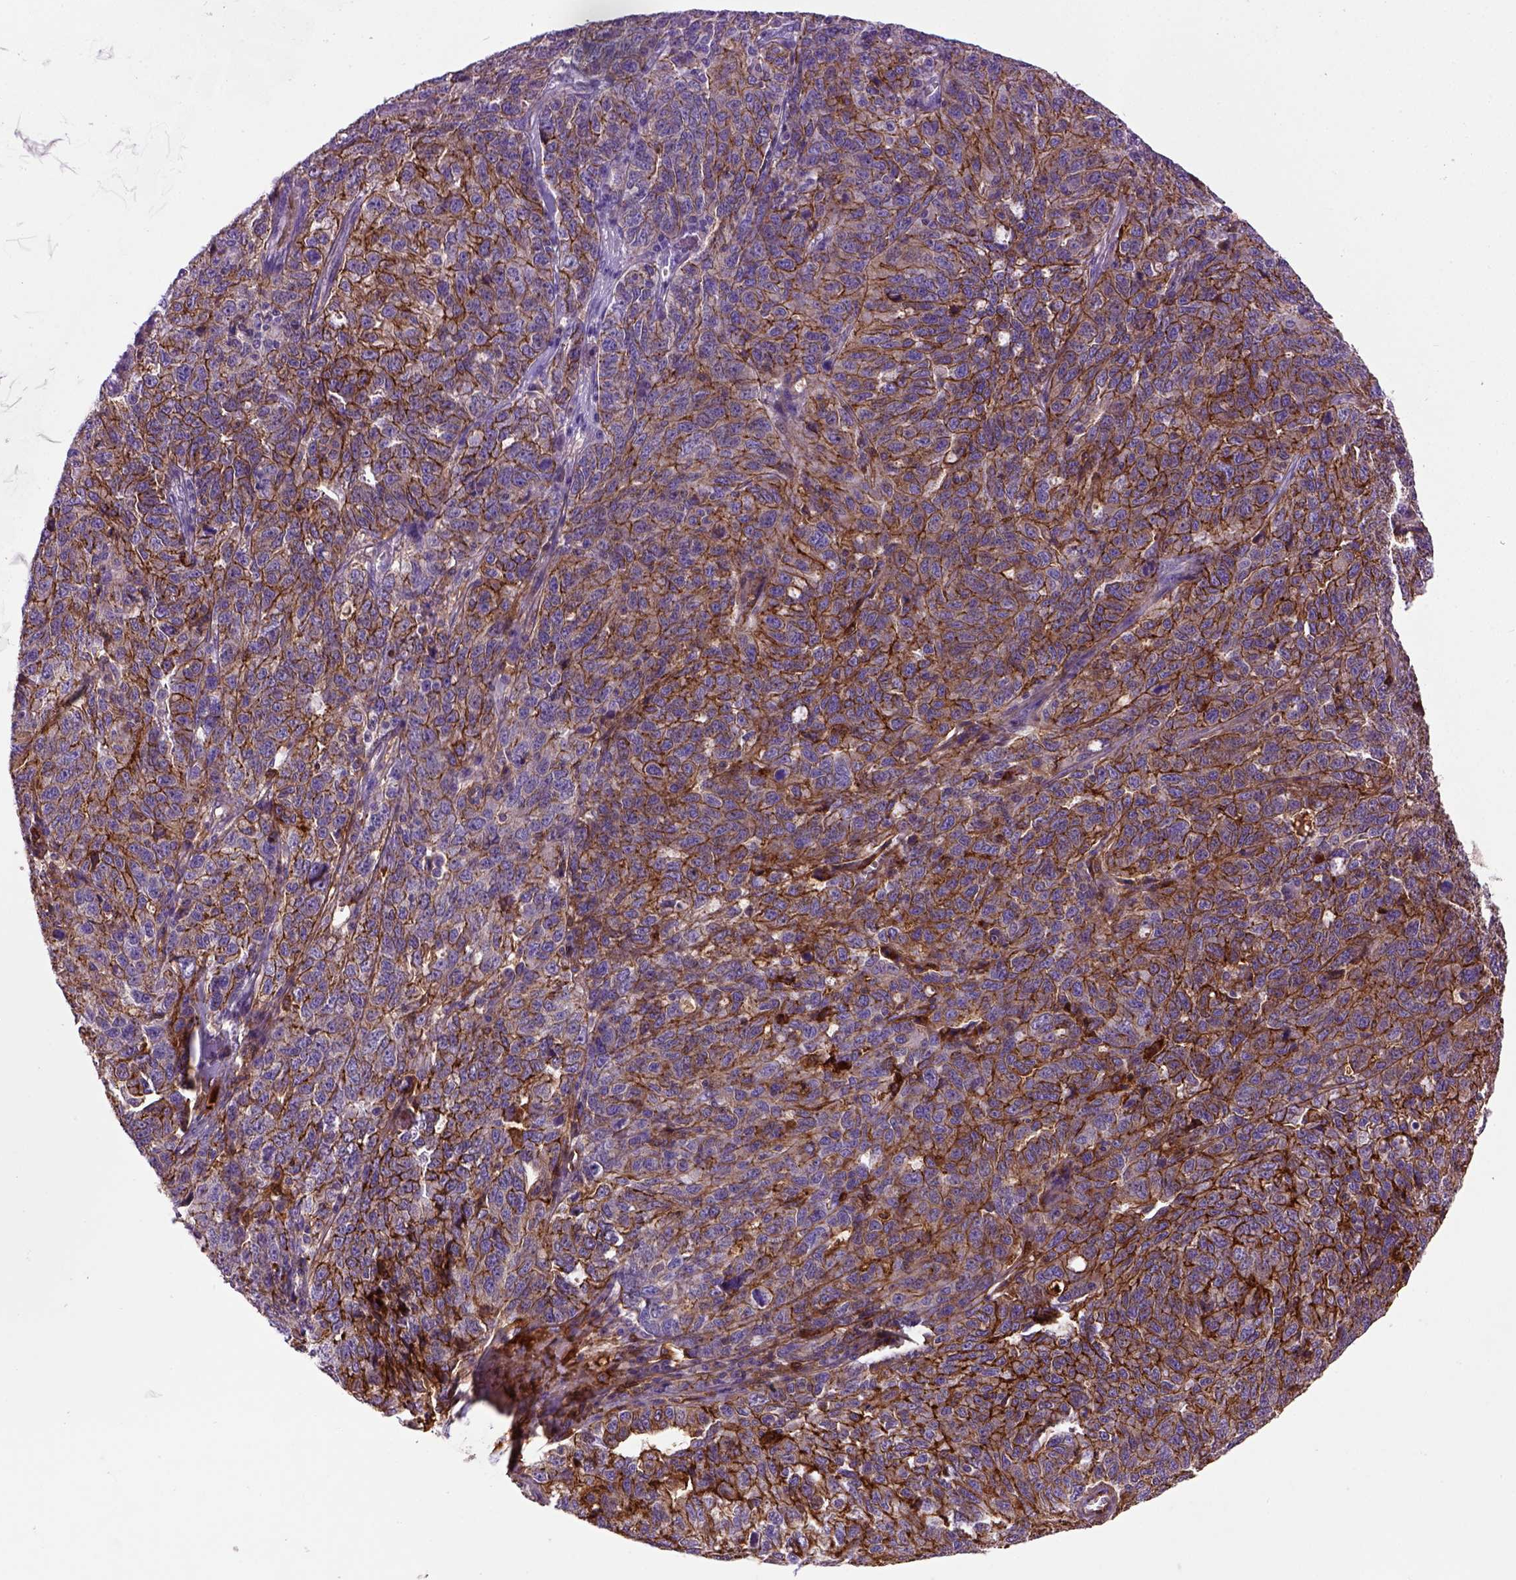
{"staining": {"intensity": "strong", "quantity": ">75%", "location": "cytoplasmic/membranous"}, "tissue": "ovarian cancer", "cell_type": "Tumor cells", "image_type": "cancer", "snomed": [{"axis": "morphology", "description": "Cystadenocarcinoma, serous, NOS"}, {"axis": "topography", "description": "Ovary"}], "caption": "Ovarian cancer tissue reveals strong cytoplasmic/membranous expression in approximately >75% of tumor cells", "gene": "CDH1", "patient": {"sex": "female", "age": 71}}